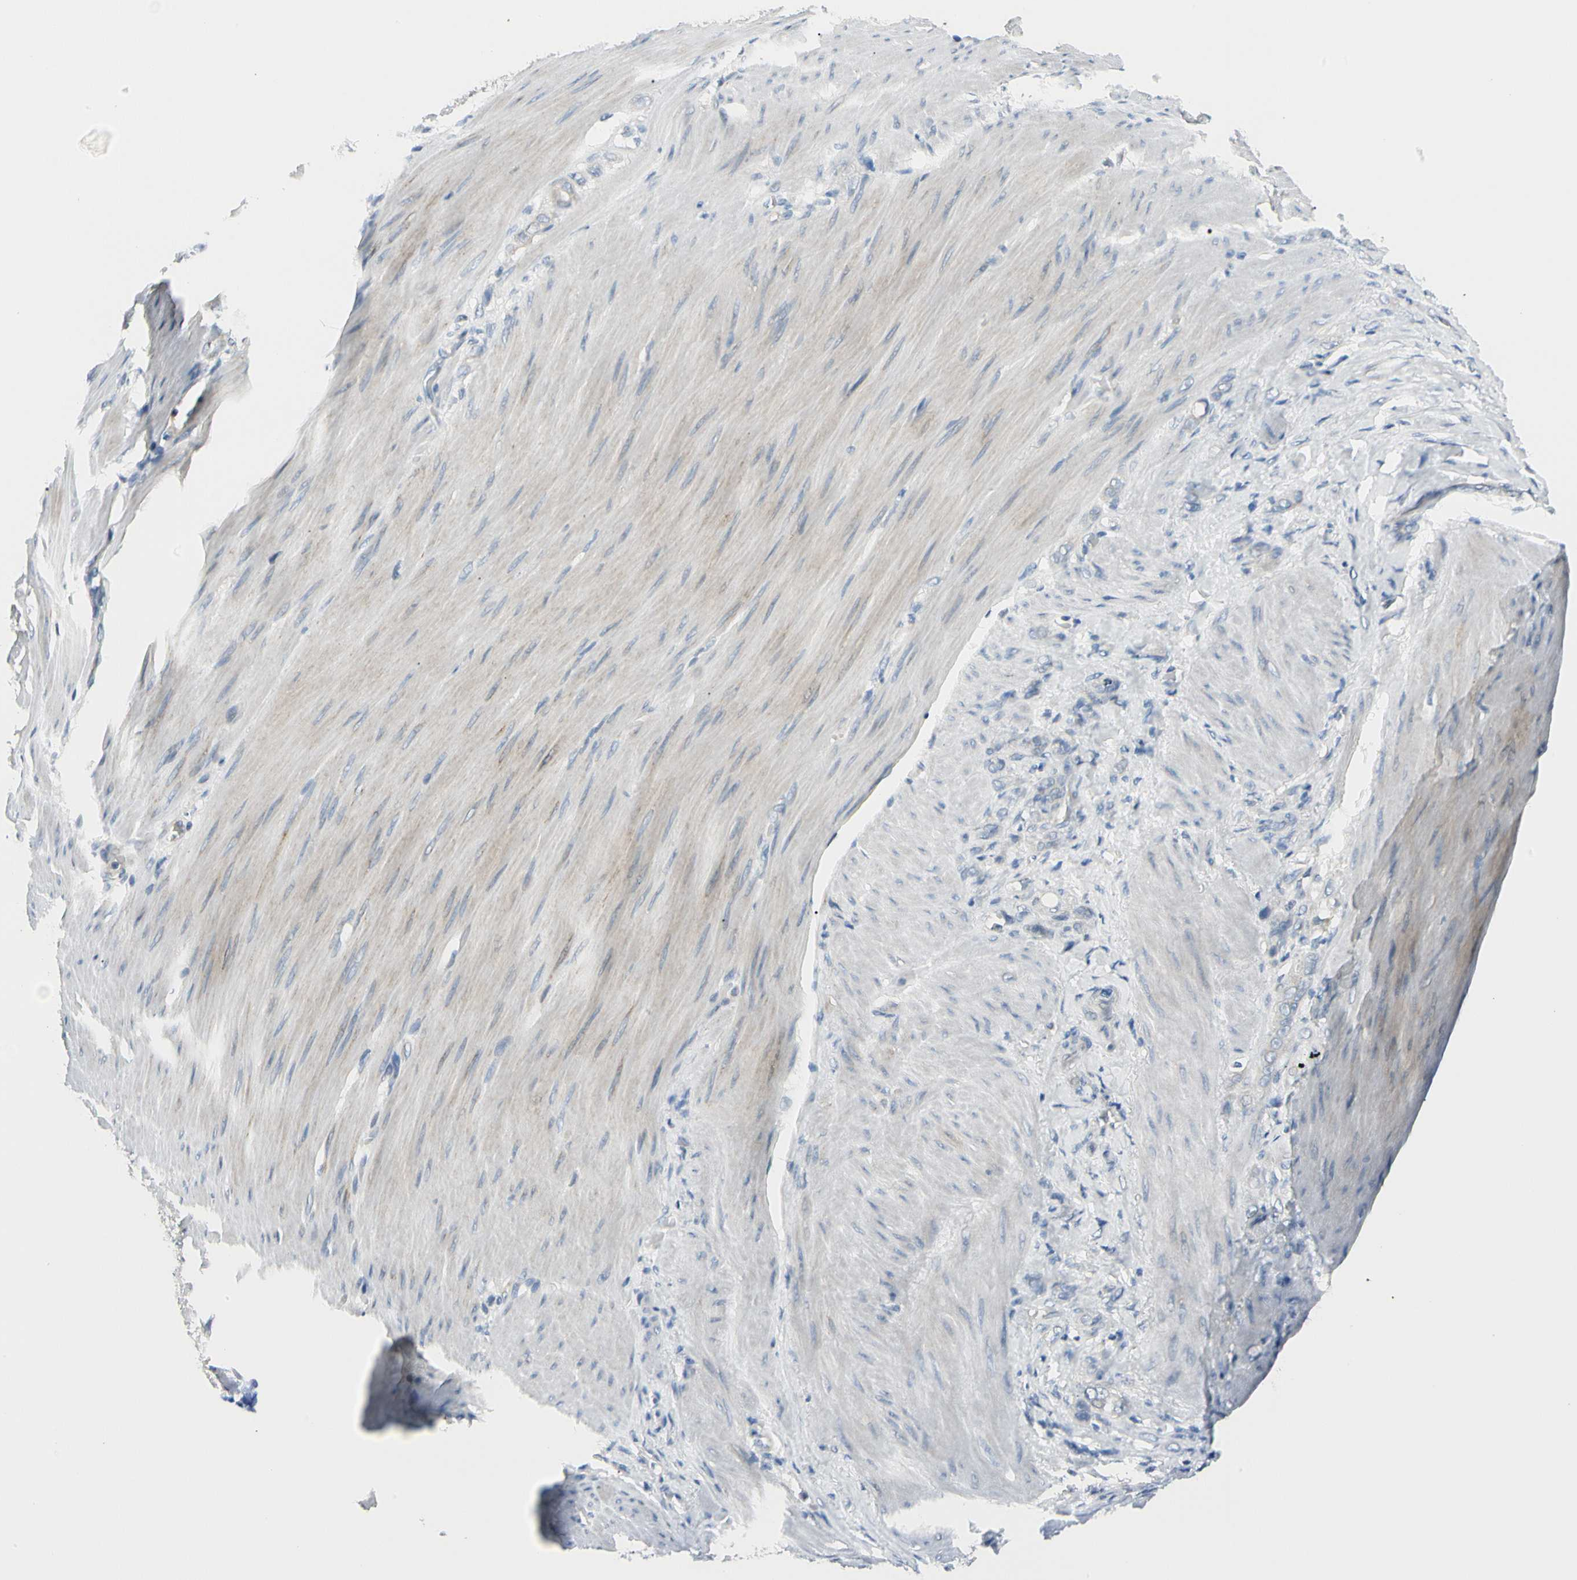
{"staining": {"intensity": "negative", "quantity": "none", "location": "none"}, "tissue": "stomach cancer", "cell_type": "Tumor cells", "image_type": "cancer", "snomed": [{"axis": "morphology", "description": "Adenocarcinoma, NOS"}, {"axis": "topography", "description": "Stomach"}], "caption": "Immunohistochemistry (IHC) photomicrograph of stomach adenocarcinoma stained for a protein (brown), which displays no positivity in tumor cells.", "gene": "SLC6A15", "patient": {"sex": "male", "age": 82}}